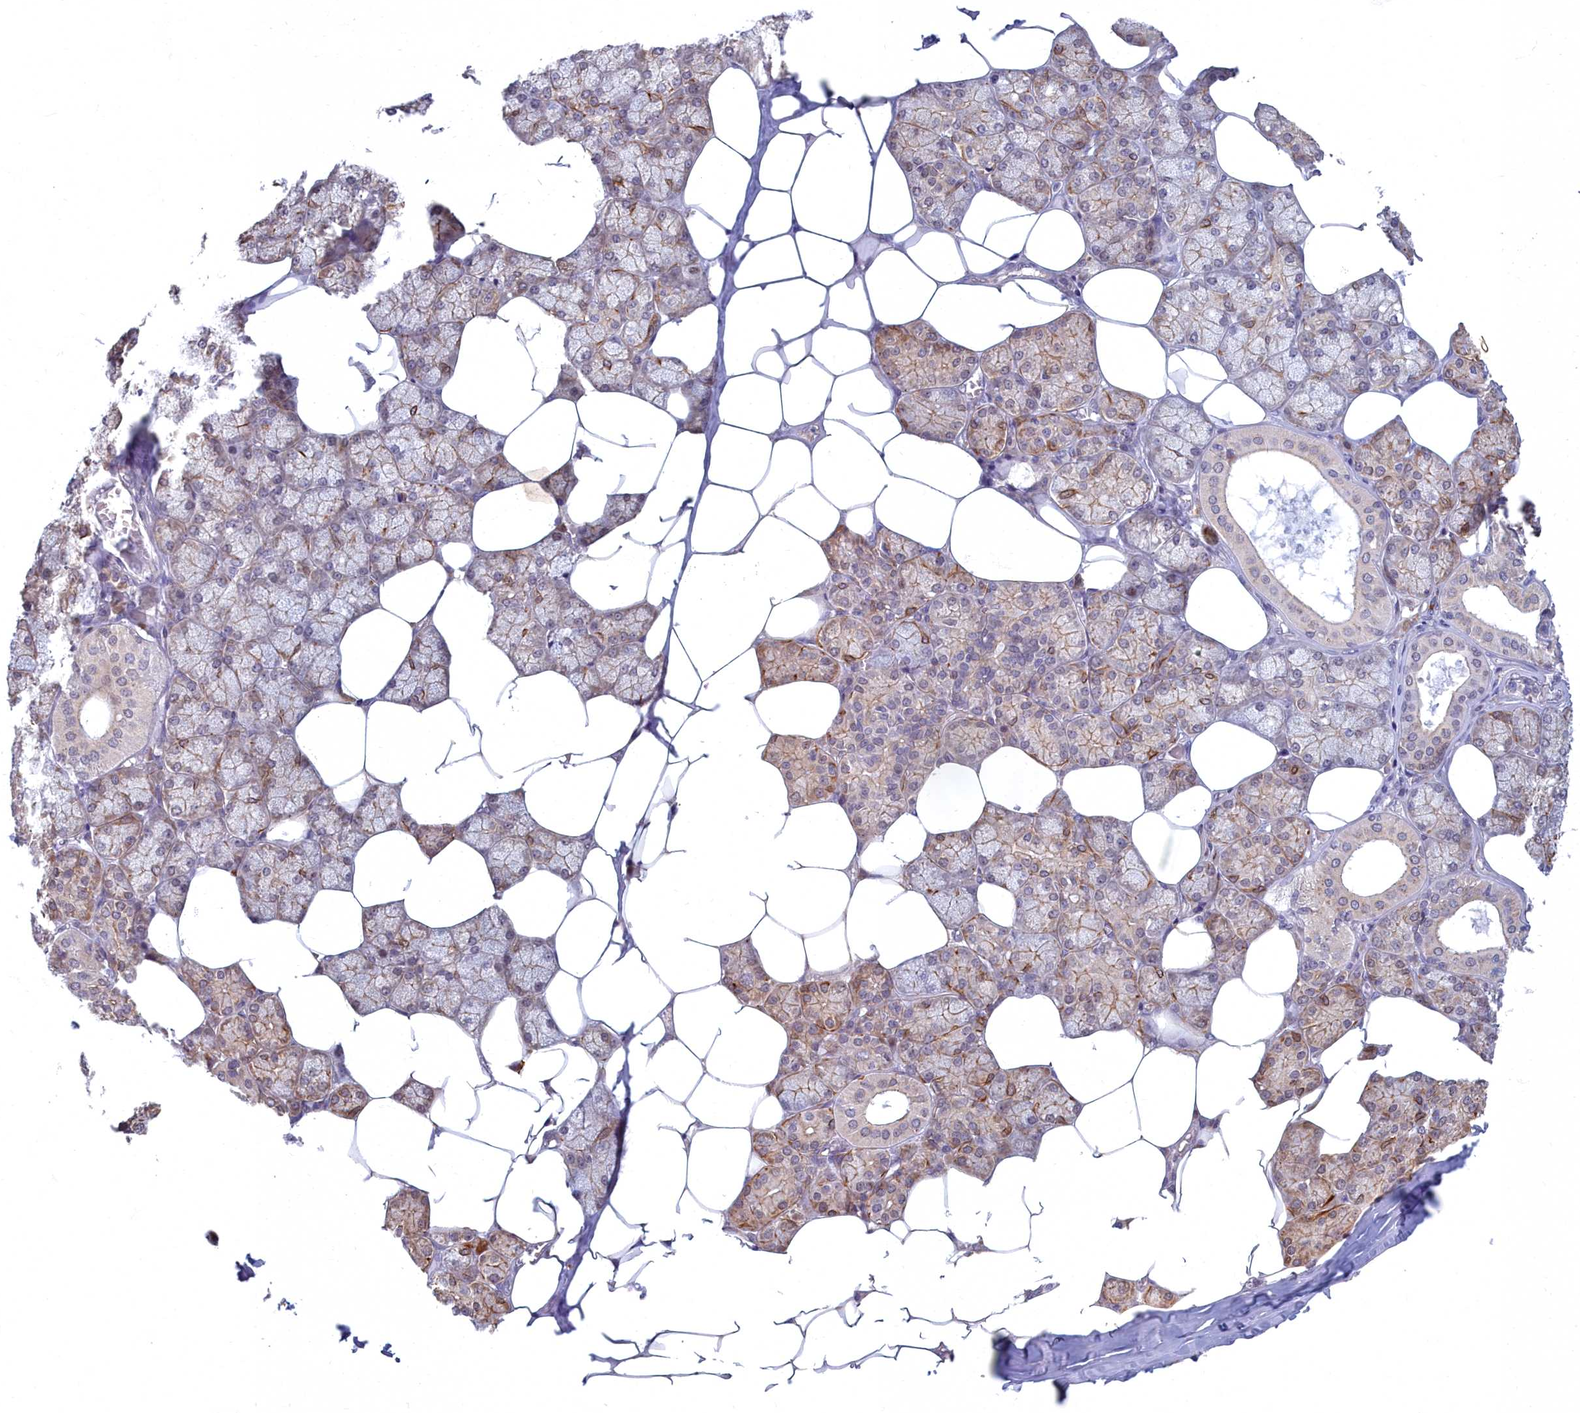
{"staining": {"intensity": "moderate", "quantity": "<25%", "location": "cytoplasmic/membranous,nuclear"}, "tissue": "salivary gland", "cell_type": "Glandular cells", "image_type": "normal", "snomed": [{"axis": "morphology", "description": "Normal tissue, NOS"}, {"axis": "topography", "description": "Salivary gland"}], "caption": "Normal salivary gland displays moderate cytoplasmic/membranous,nuclear staining in approximately <25% of glandular cells, visualized by immunohistochemistry.", "gene": "MAK16", "patient": {"sex": "male", "age": 62}}